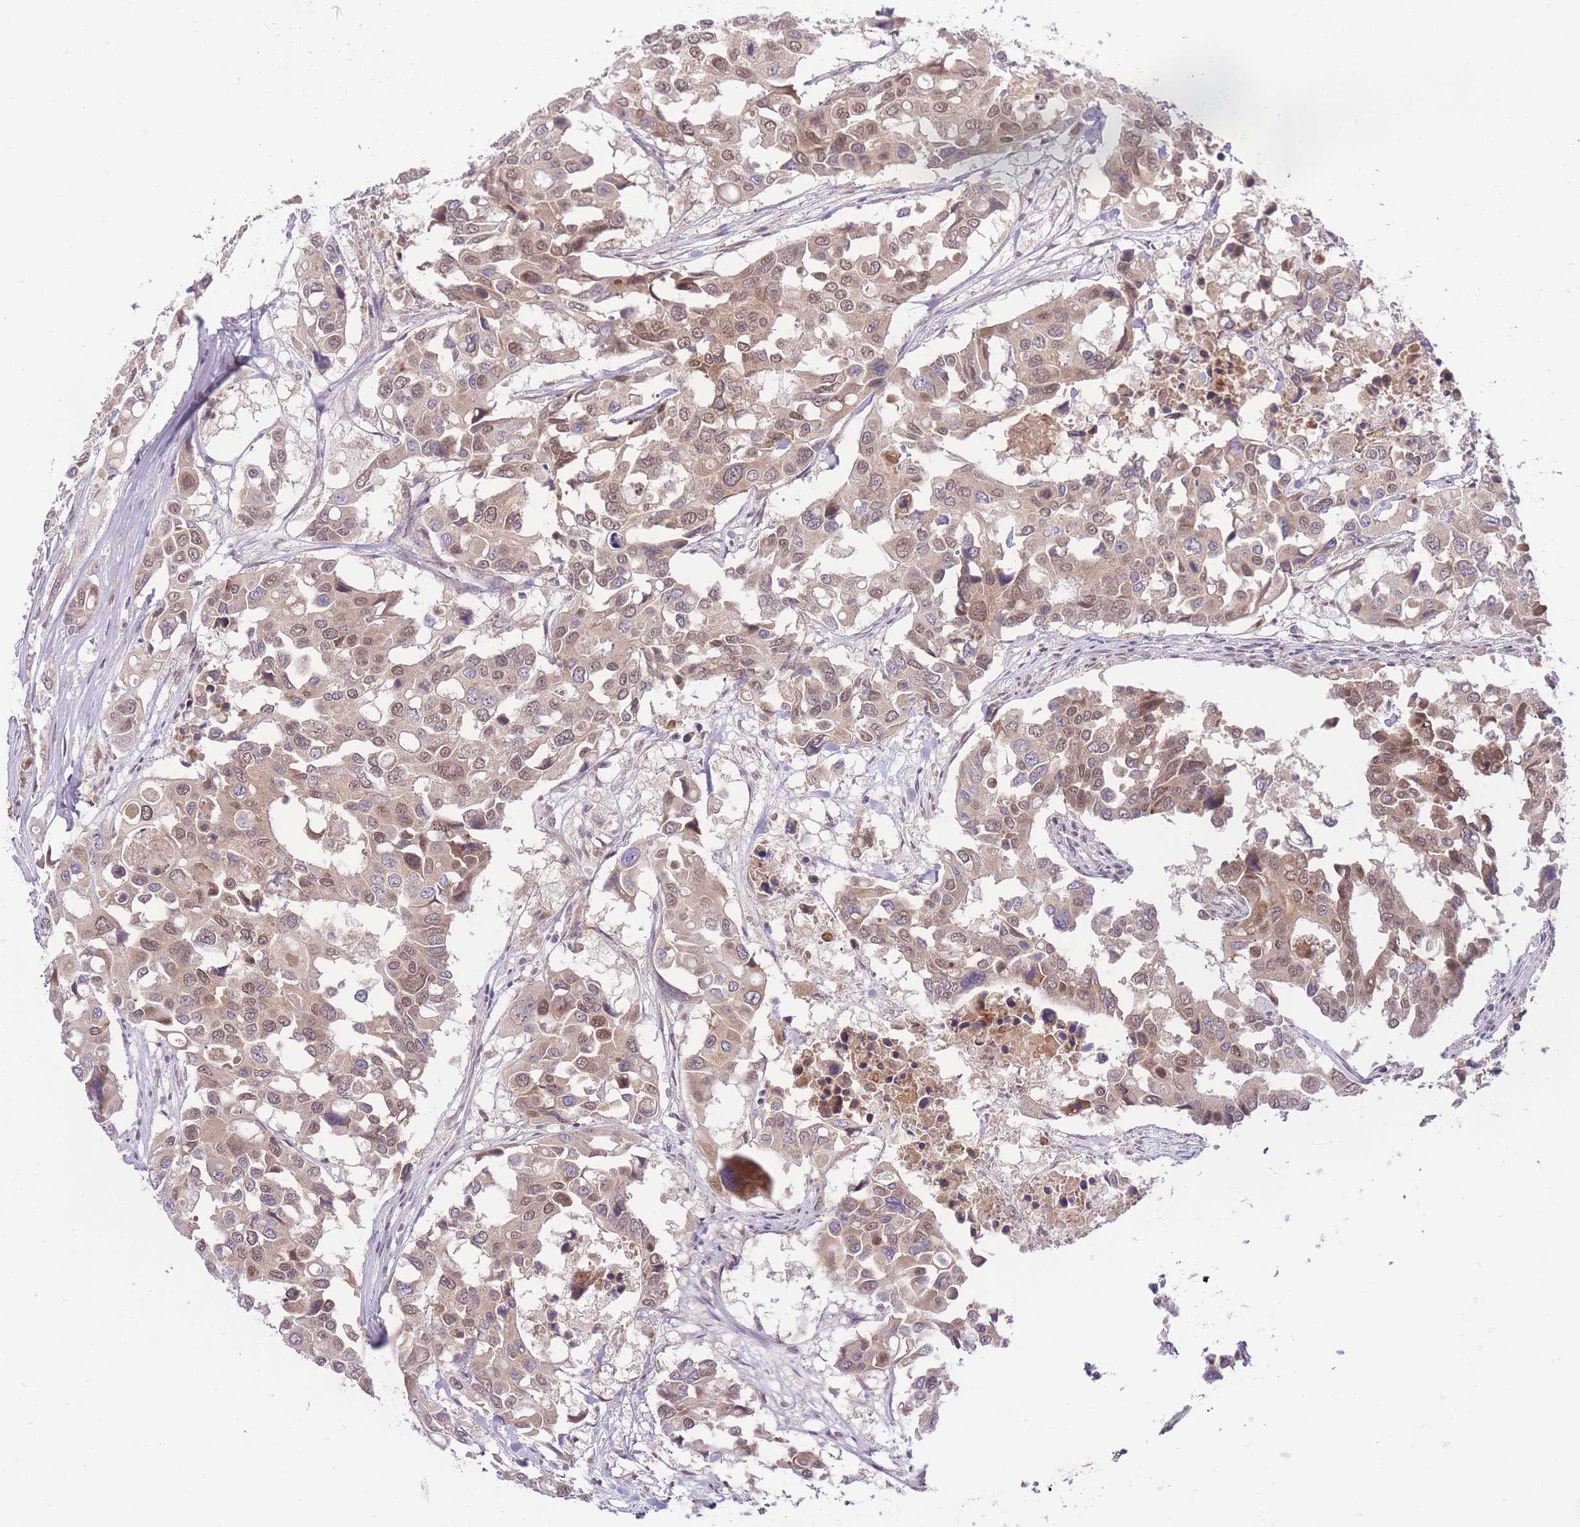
{"staining": {"intensity": "moderate", "quantity": "25%-75%", "location": "nuclear"}, "tissue": "colorectal cancer", "cell_type": "Tumor cells", "image_type": "cancer", "snomed": [{"axis": "morphology", "description": "Adenocarcinoma, NOS"}, {"axis": "topography", "description": "Colon"}], "caption": "Immunohistochemistry (DAB (3,3'-diaminobenzidine)) staining of colorectal cancer displays moderate nuclear protein expression in approximately 25%-75% of tumor cells.", "gene": "TMED3", "patient": {"sex": "male", "age": 77}}